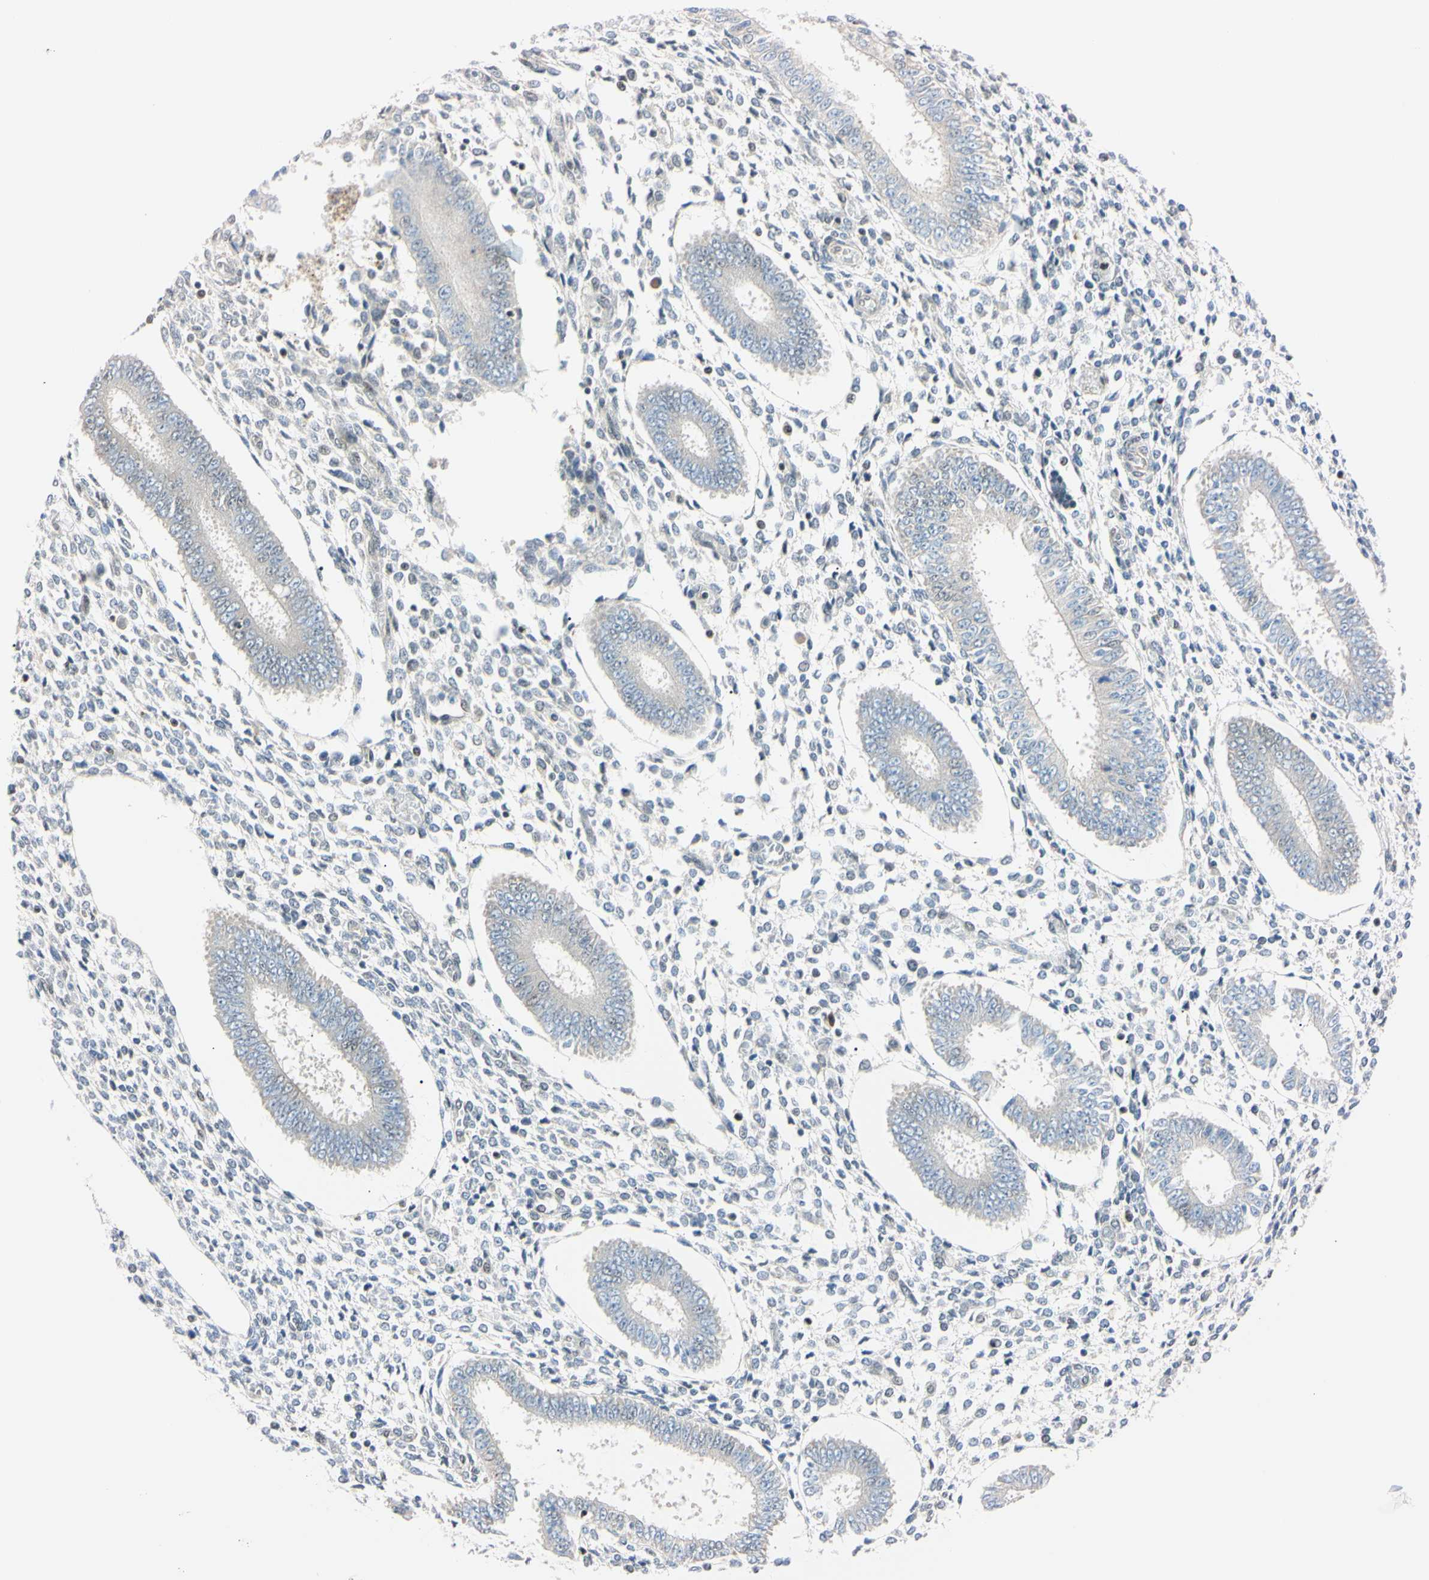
{"staining": {"intensity": "negative", "quantity": "none", "location": "none"}, "tissue": "endometrium", "cell_type": "Cells in endometrial stroma", "image_type": "normal", "snomed": [{"axis": "morphology", "description": "Normal tissue, NOS"}, {"axis": "topography", "description": "Endometrium"}], "caption": "DAB (3,3'-diaminobenzidine) immunohistochemical staining of unremarkable endometrium displays no significant expression in cells in endometrial stroma. (Stains: DAB (3,3'-diaminobenzidine) immunohistochemistry (IHC) with hematoxylin counter stain, Microscopy: brightfield microscopy at high magnification).", "gene": "C1orf174", "patient": {"sex": "female", "age": 35}}